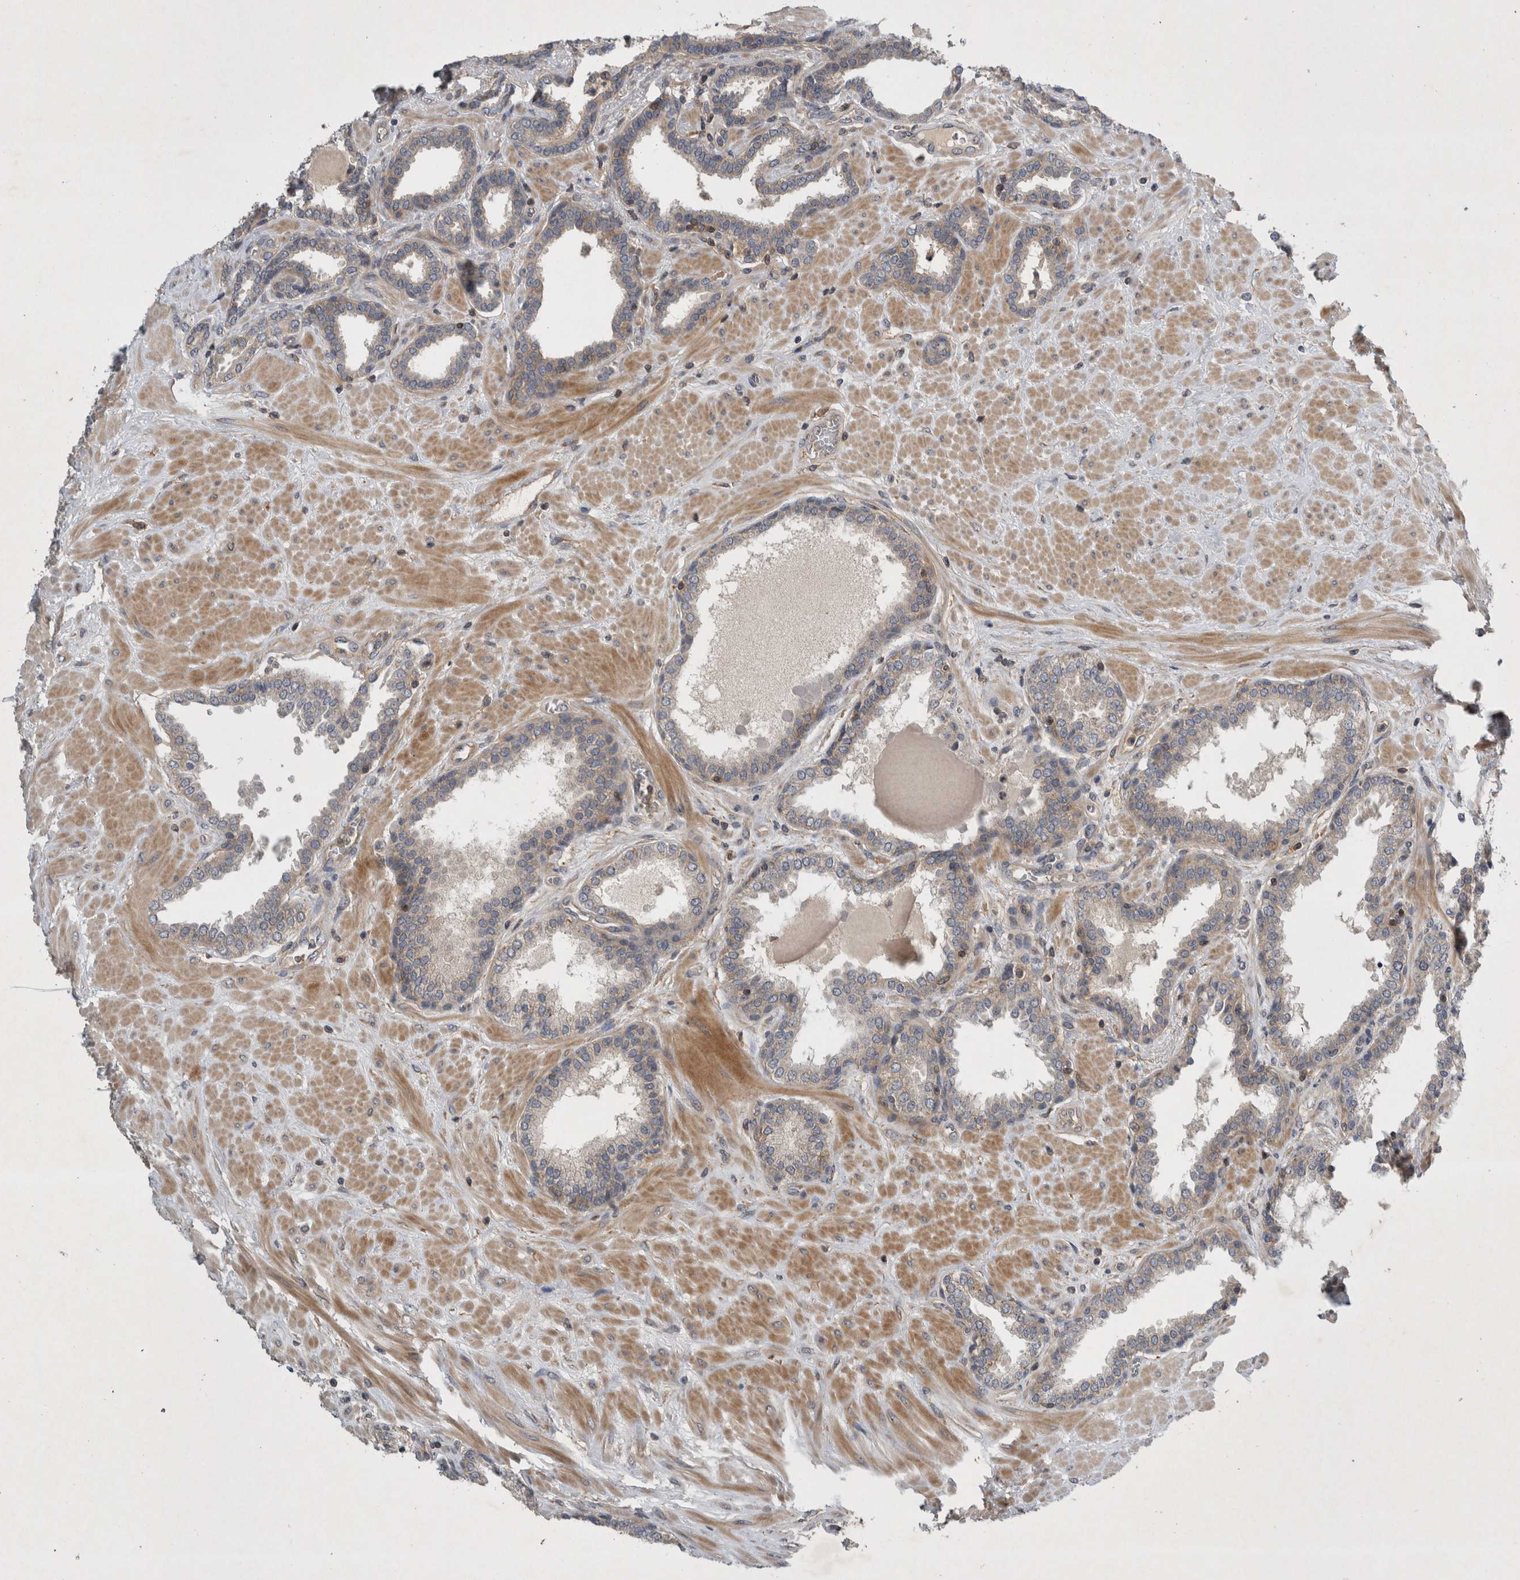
{"staining": {"intensity": "weak", "quantity": "25%-75%", "location": "cytoplasmic/membranous"}, "tissue": "prostate", "cell_type": "Glandular cells", "image_type": "normal", "snomed": [{"axis": "morphology", "description": "Normal tissue, NOS"}, {"axis": "topography", "description": "Prostate"}], "caption": "Protein analysis of normal prostate displays weak cytoplasmic/membranous positivity in approximately 25%-75% of glandular cells.", "gene": "SCARA5", "patient": {"sex": "male", "age": 51}}